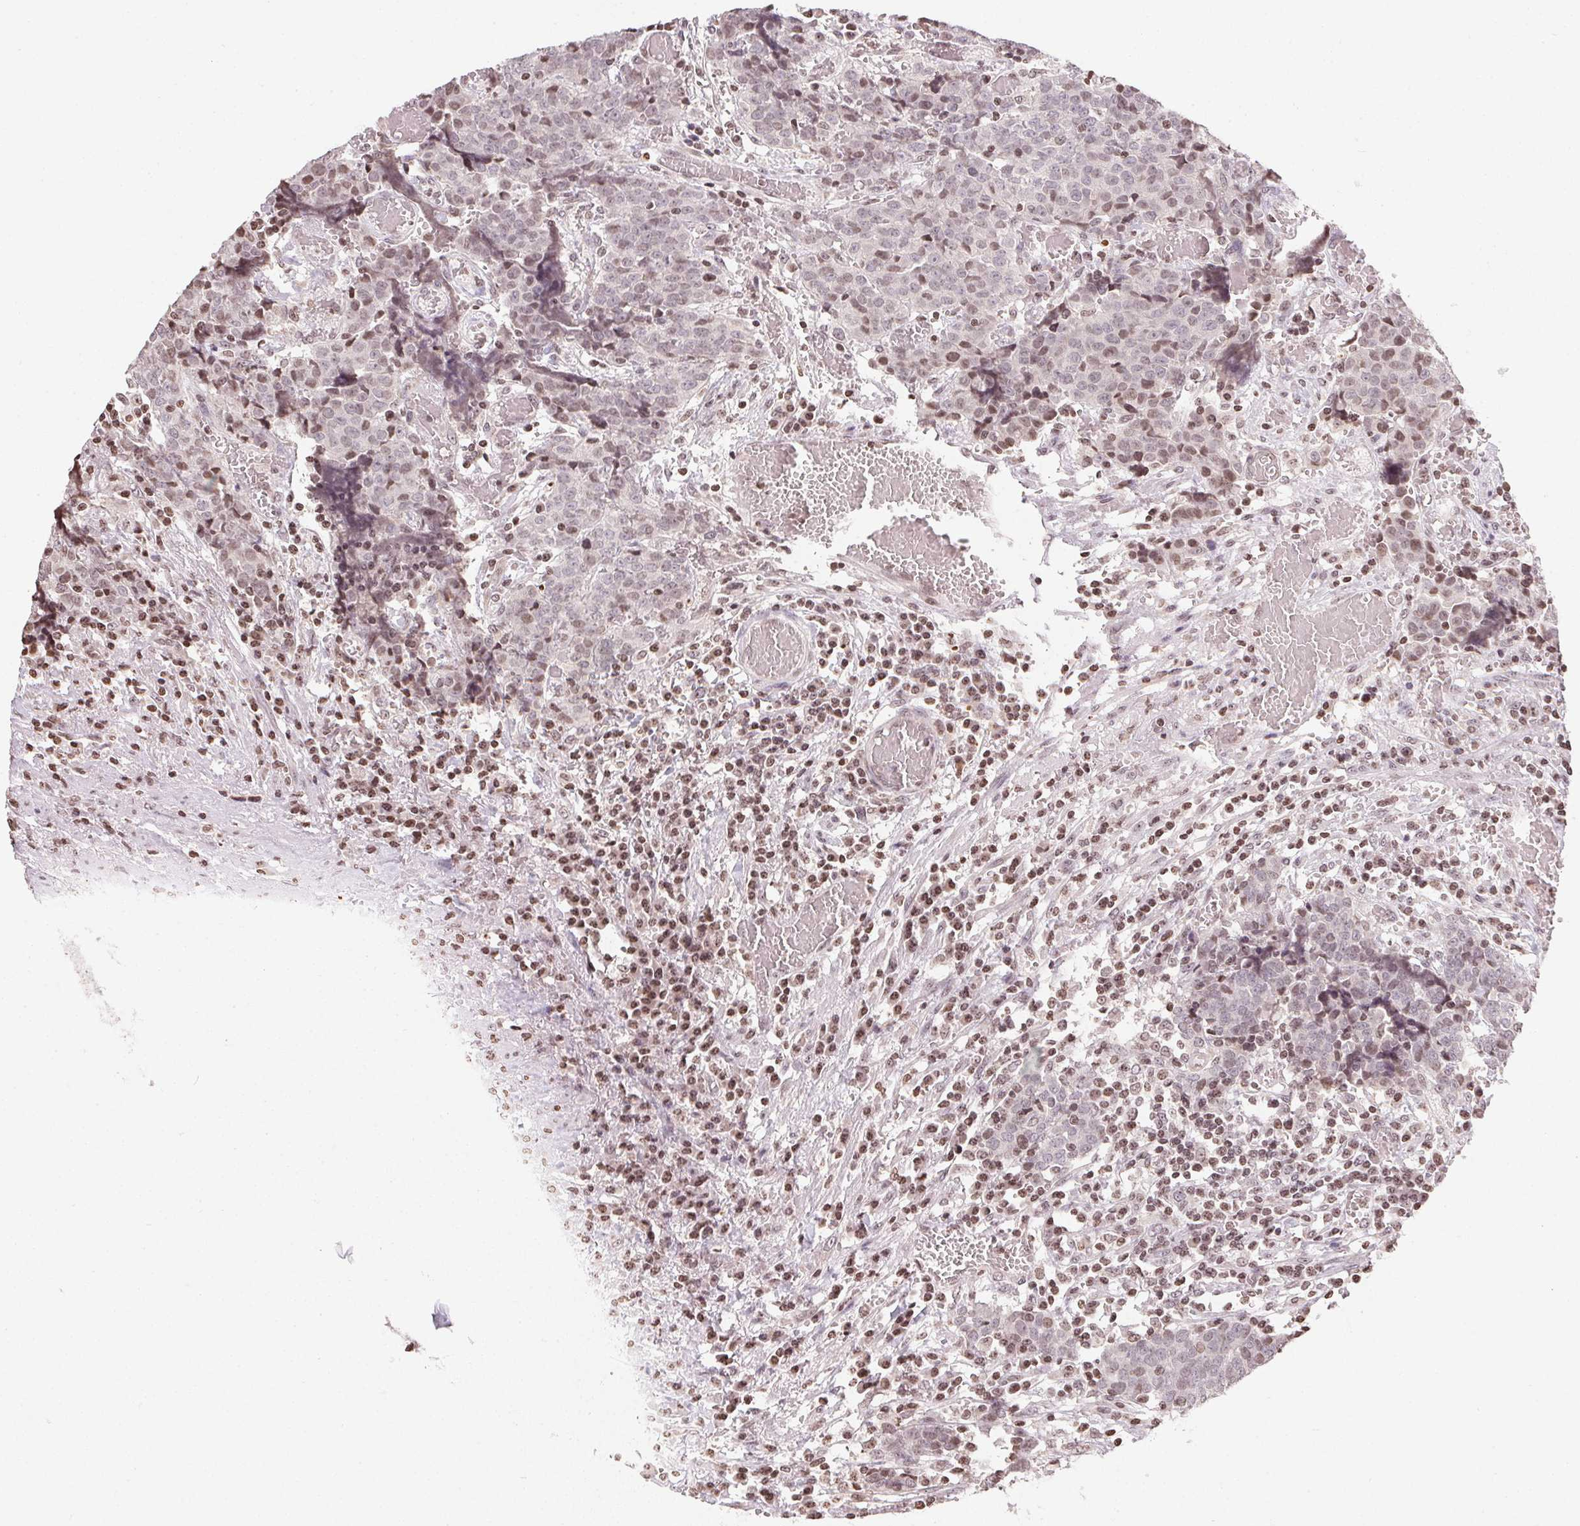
{"staining": {"intensity": "weak", "quantity": "25%-75%", "location": "nuclear"}, "tissue": "prostate cancer", "cell_type": "Tumor cells", "image_type": "cancer", "snomed": [{"axis": "morphology", "description": "Adenocarcinoma, High grade"}, {"axis": "topography", "description": "Prostate and seminal vesicle, NOS"}], "caption": "Prostate cancer (high-grade adenocarcinoma) was stained to show a protein in brown. There is low levels of weak nuclear staining in about 25%-75% of tumor cells.", "gene": "RNF181", "patient": {"sex": "male", "age": 60}}